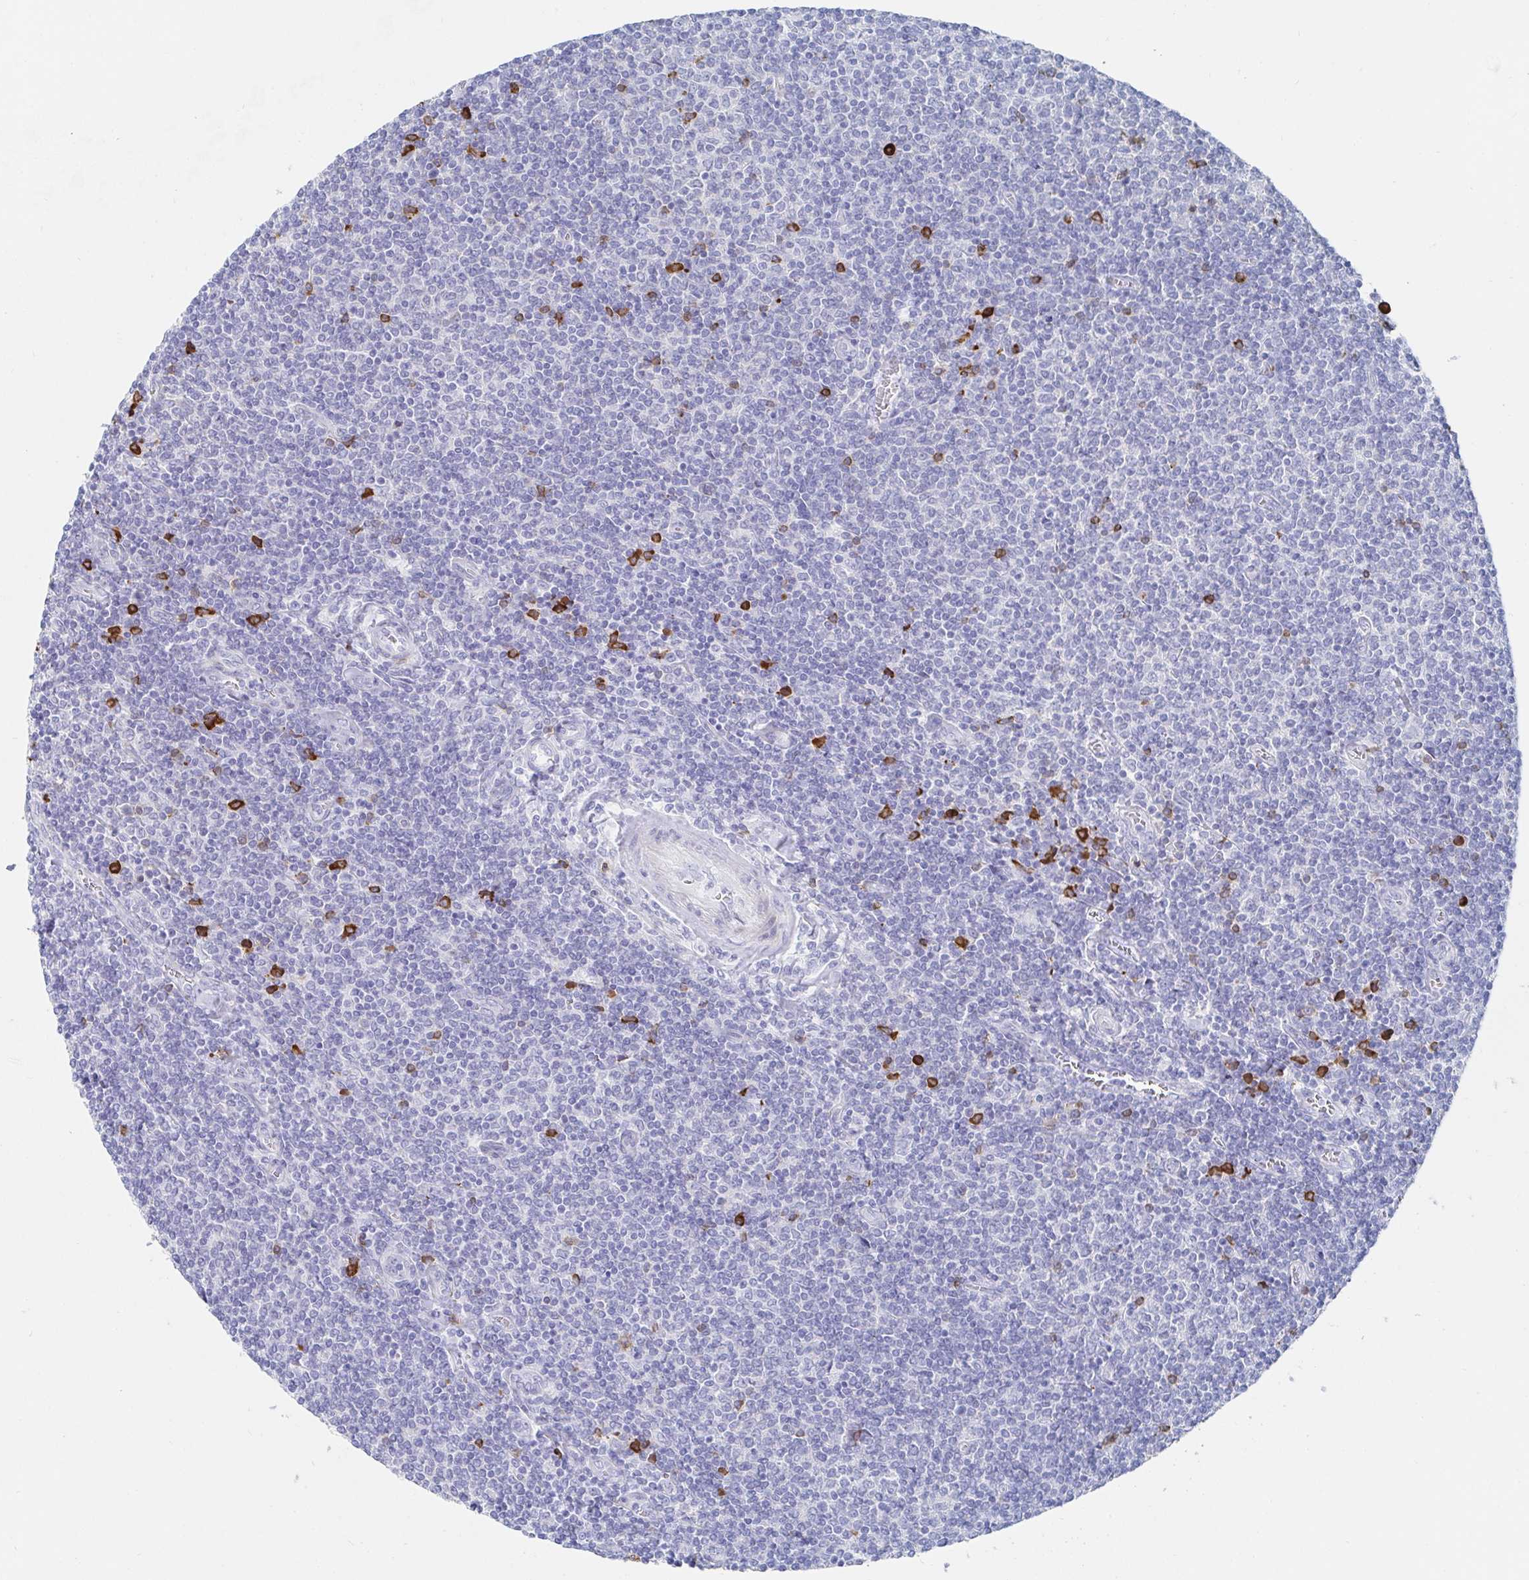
{"staining": {"intensity": "negative", "quantity": "none", "location": "none"}, "tissue": "lymphoma", "cell_type": "Tumor cells", "image_type": "cancer", "snomed": [{"axis": "morphology", "description": "Malignant lymphoma, non-Hodgkin's type, Low grade"}, {"axis": "topography", "description": "Lymph node"}], "caption": "Immunohistochemistry photomicrograph of human lymphoma stained for a protein (brown), which demonstrates no expression in tumor cells. (DAB immunohistochemistry visualized using brightfield microscopy, high magnification).", "gene": "PACSIN1", "patient": {"sex": "male", "age": 52}}